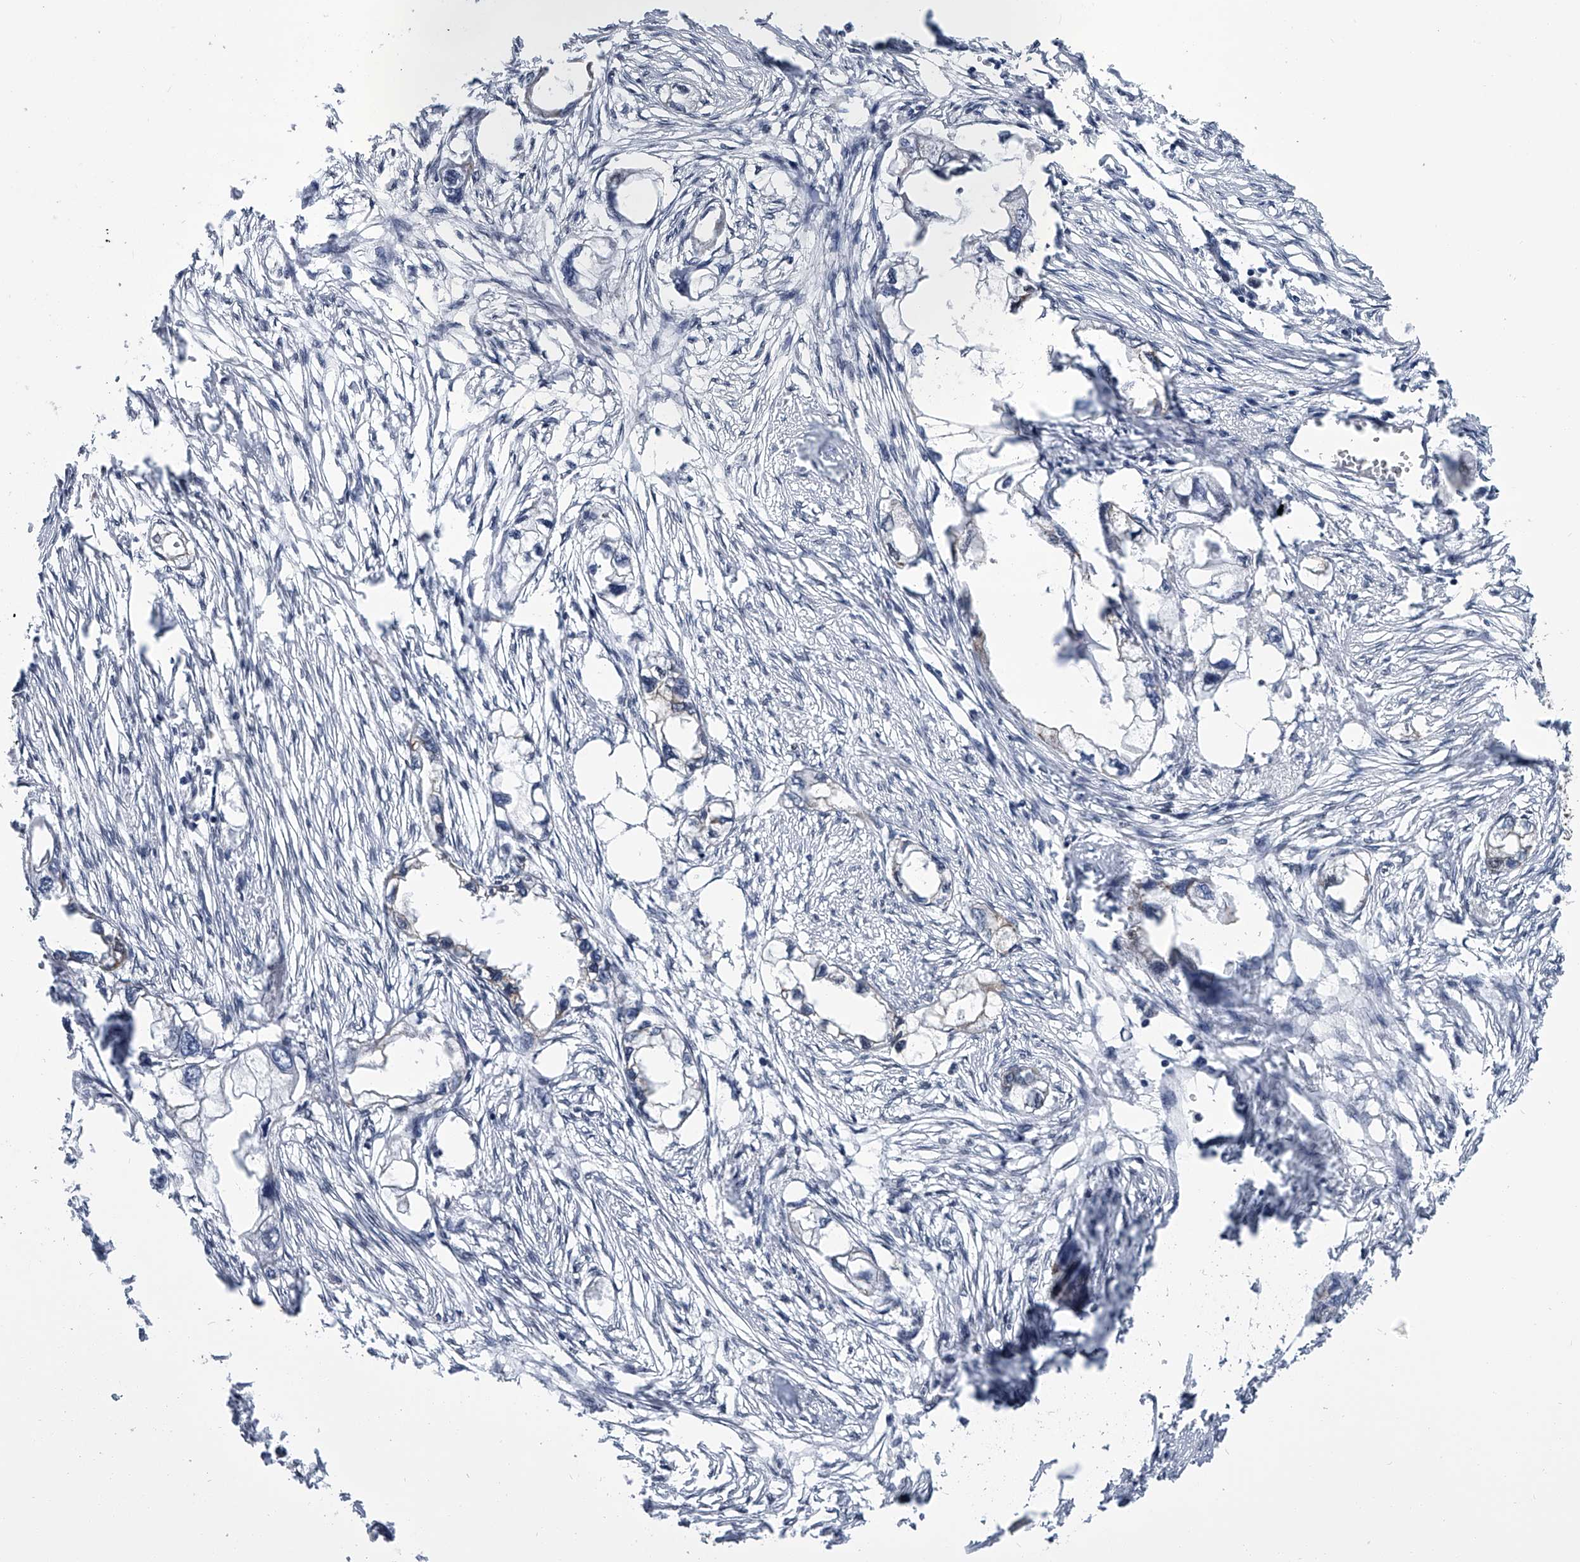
{"staining": {"intensity": "negative", "quantity": "none", "location": "none"}, "tissue": "endometrial cancer", "cell_type": "Tumor cells", "image_type": "cancer", "snomed": [{"axis": "morphology", "description": "Adenocarcinoma, NOS"}, {"axis": "morphology", "description": "Adenocarcinoma, metastatic, NOS"}, {"axis": "topography", "description": "Adipose tissue"}, {"axis": "topography", "description": "Endometrium"}], "caption": "A photomicrograph of human endometrial adenocarcinoma is negative for staining in tumor cells.", "gene": "SIM2", "patient": {"sex": "female", "age": 67}}